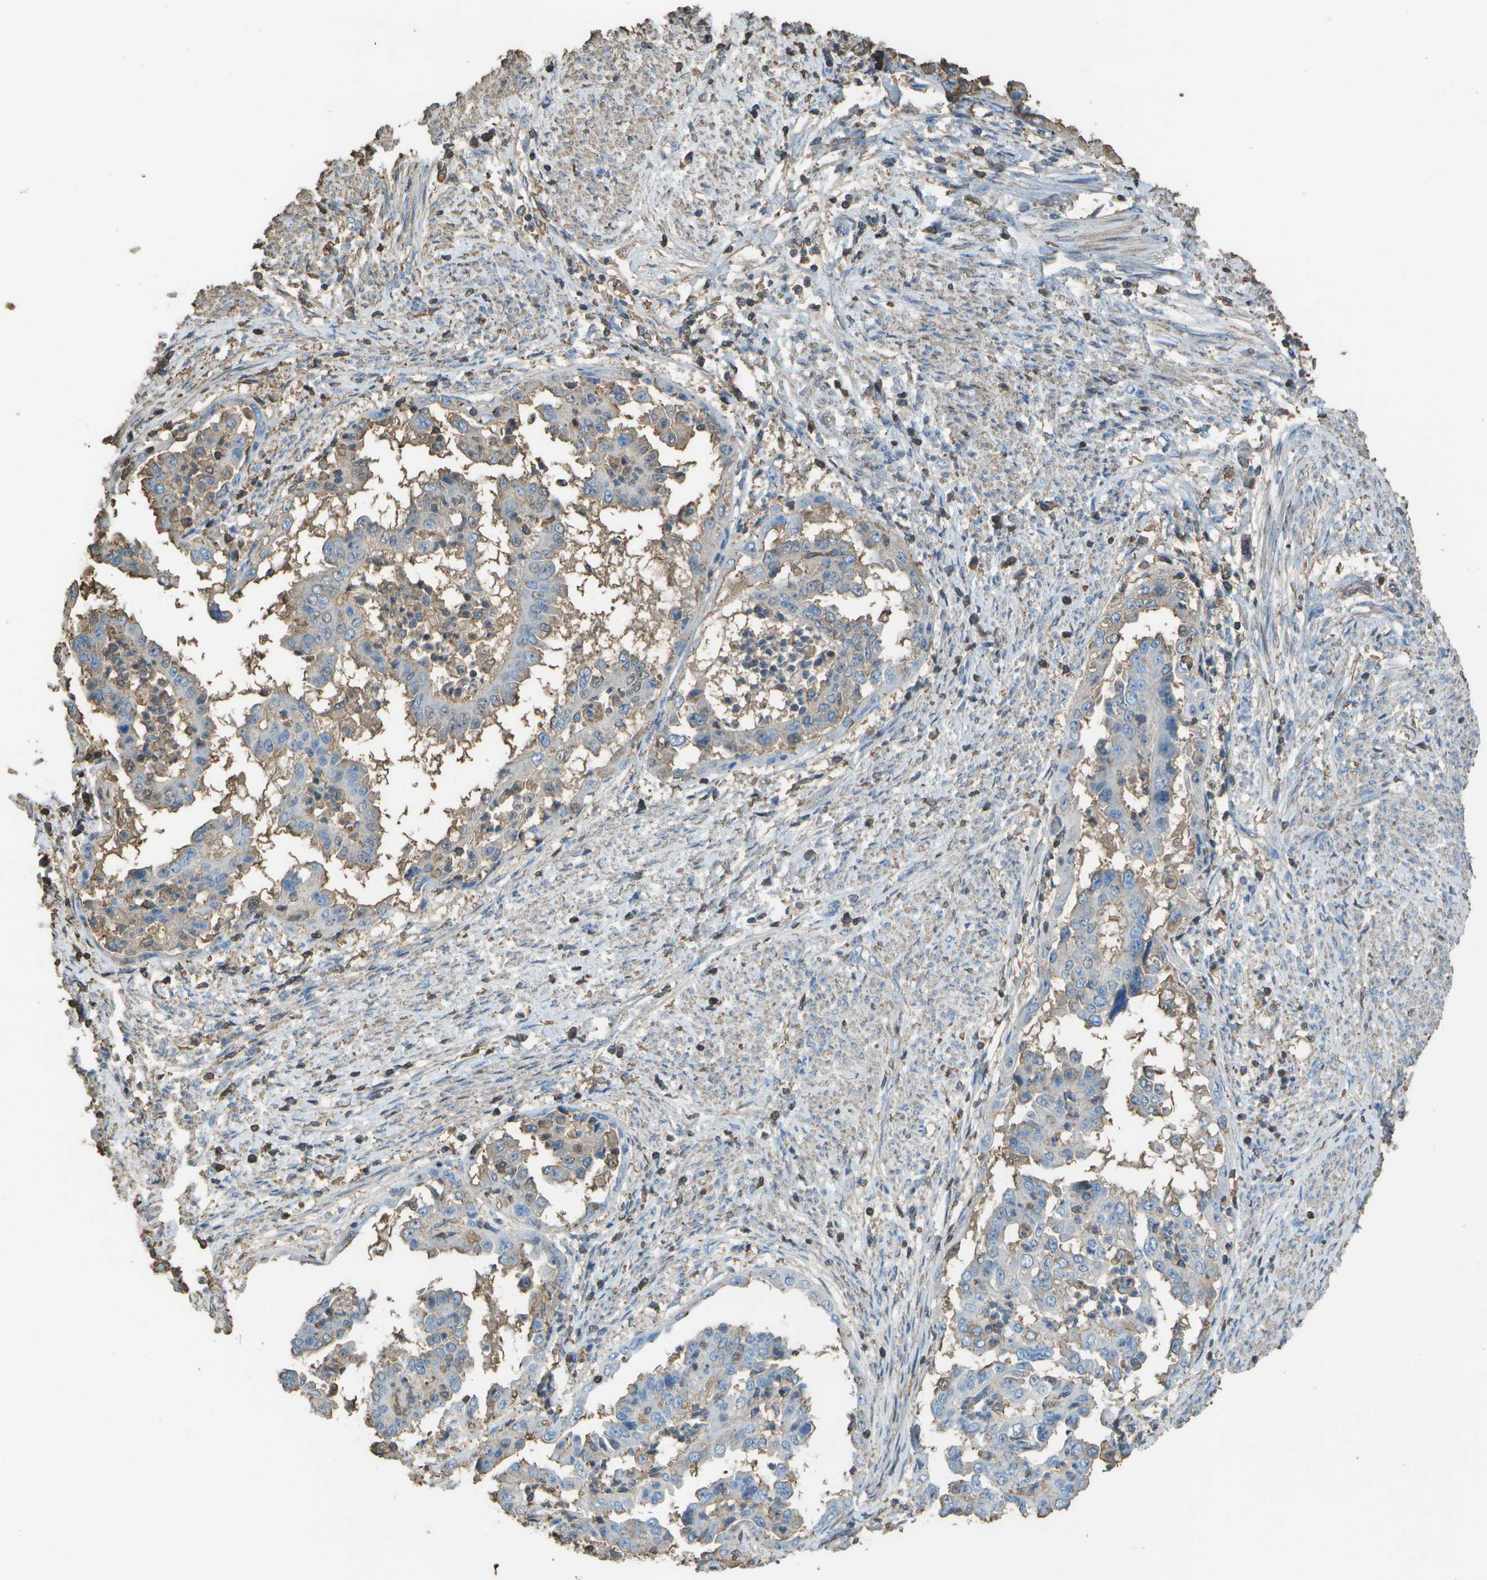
{"staining": {"intensity": "weak", "quantity": "<25%", "location": "cytoplasmic/membranous"}, "tissue": "endometrial cancer", "cell_type": "Tumor cells", "image_type": "cancer", "snomed": [{"axis": "morphology", "description": "Adenocarcinoma, NOS"}, {"axis": "topography", "description": "Endometrium"}], "caption": "A micrograph of human endometrial adenocarcinoma is negative for staining in tumor cells.", "gene": "CYP4F11", "patient": {"sex": "female", "age": 85}}